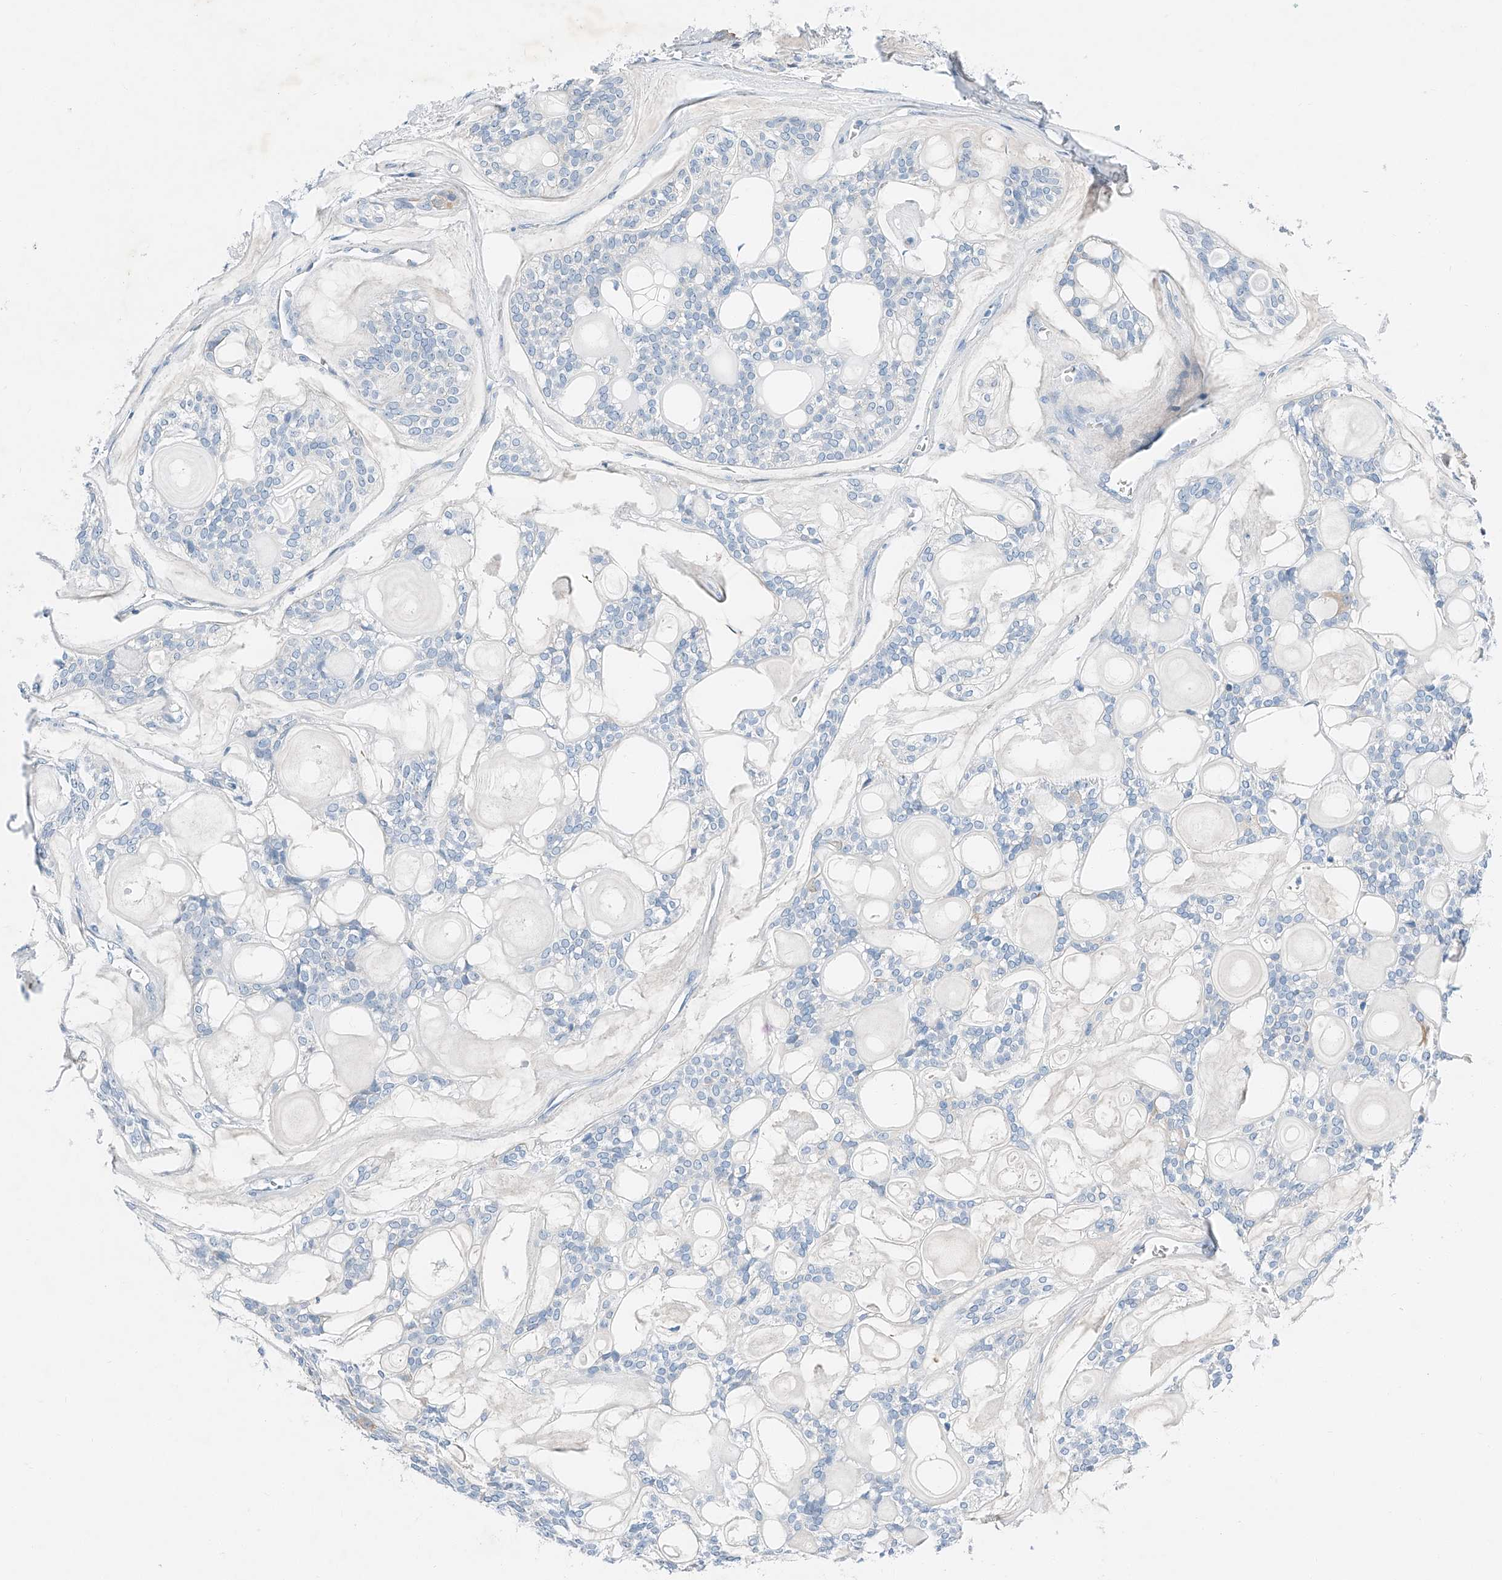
{"staining": {"intensity": "negative", "quantity": "none", "location": "none"}, "tissue": "head and neck cancer", "cell_type": "Tumor cells", "image_type": "cancer", "snomed": [{"axis": "morphology", "description": "Adenocarcinoma, NOS"}, {"axis": "topography", "description": "Head-Neck"}], "caption": "A high-resolution photomicrograph shows immunohistochemistry staining of head and neck cancer (adenocarcinoma), which exhibits no significant positivity in tumor cells.", "gene": "MDGA1", "patient": {"sex": "male", "age": 66}}